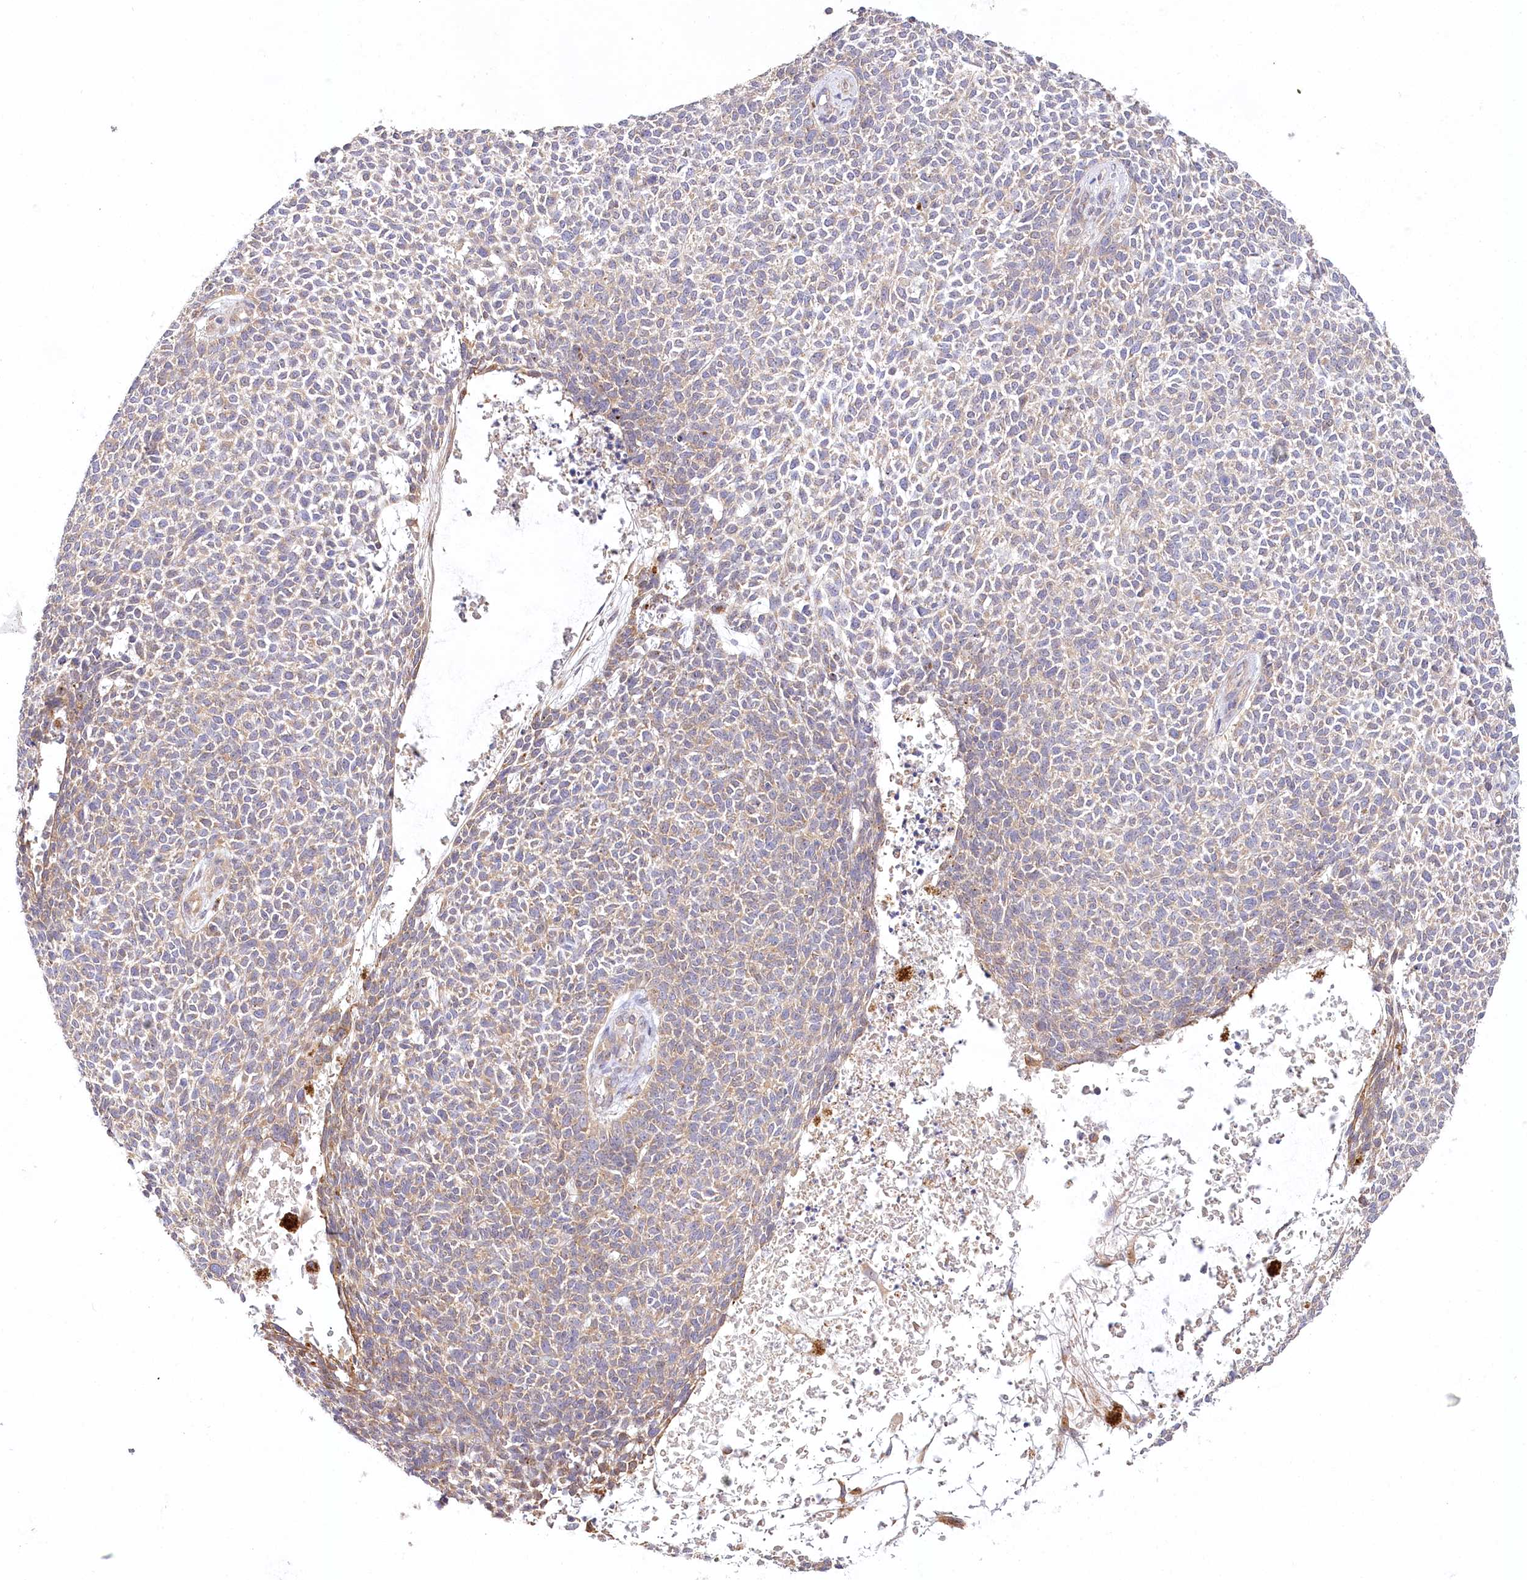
{"staining": {"intensity": "weak", "quantity": "<25%", "location": "cytoplasmic/membranous"}, "tissue": "skin cancer", "cell_type": "Tumor cells", "image_type": "cancer", "snomed": [{"axis": "morphology", "description": "Basal cell carcinoma"}, {"axis": "topography", "description": "Skin"}], "caption": "This is an IHC image of skin cancer (basal cell carcinoma). There is no staining in tumor cells.", "gene": "PYROXD1", "patient": {"sex": "female", "age": 84}}